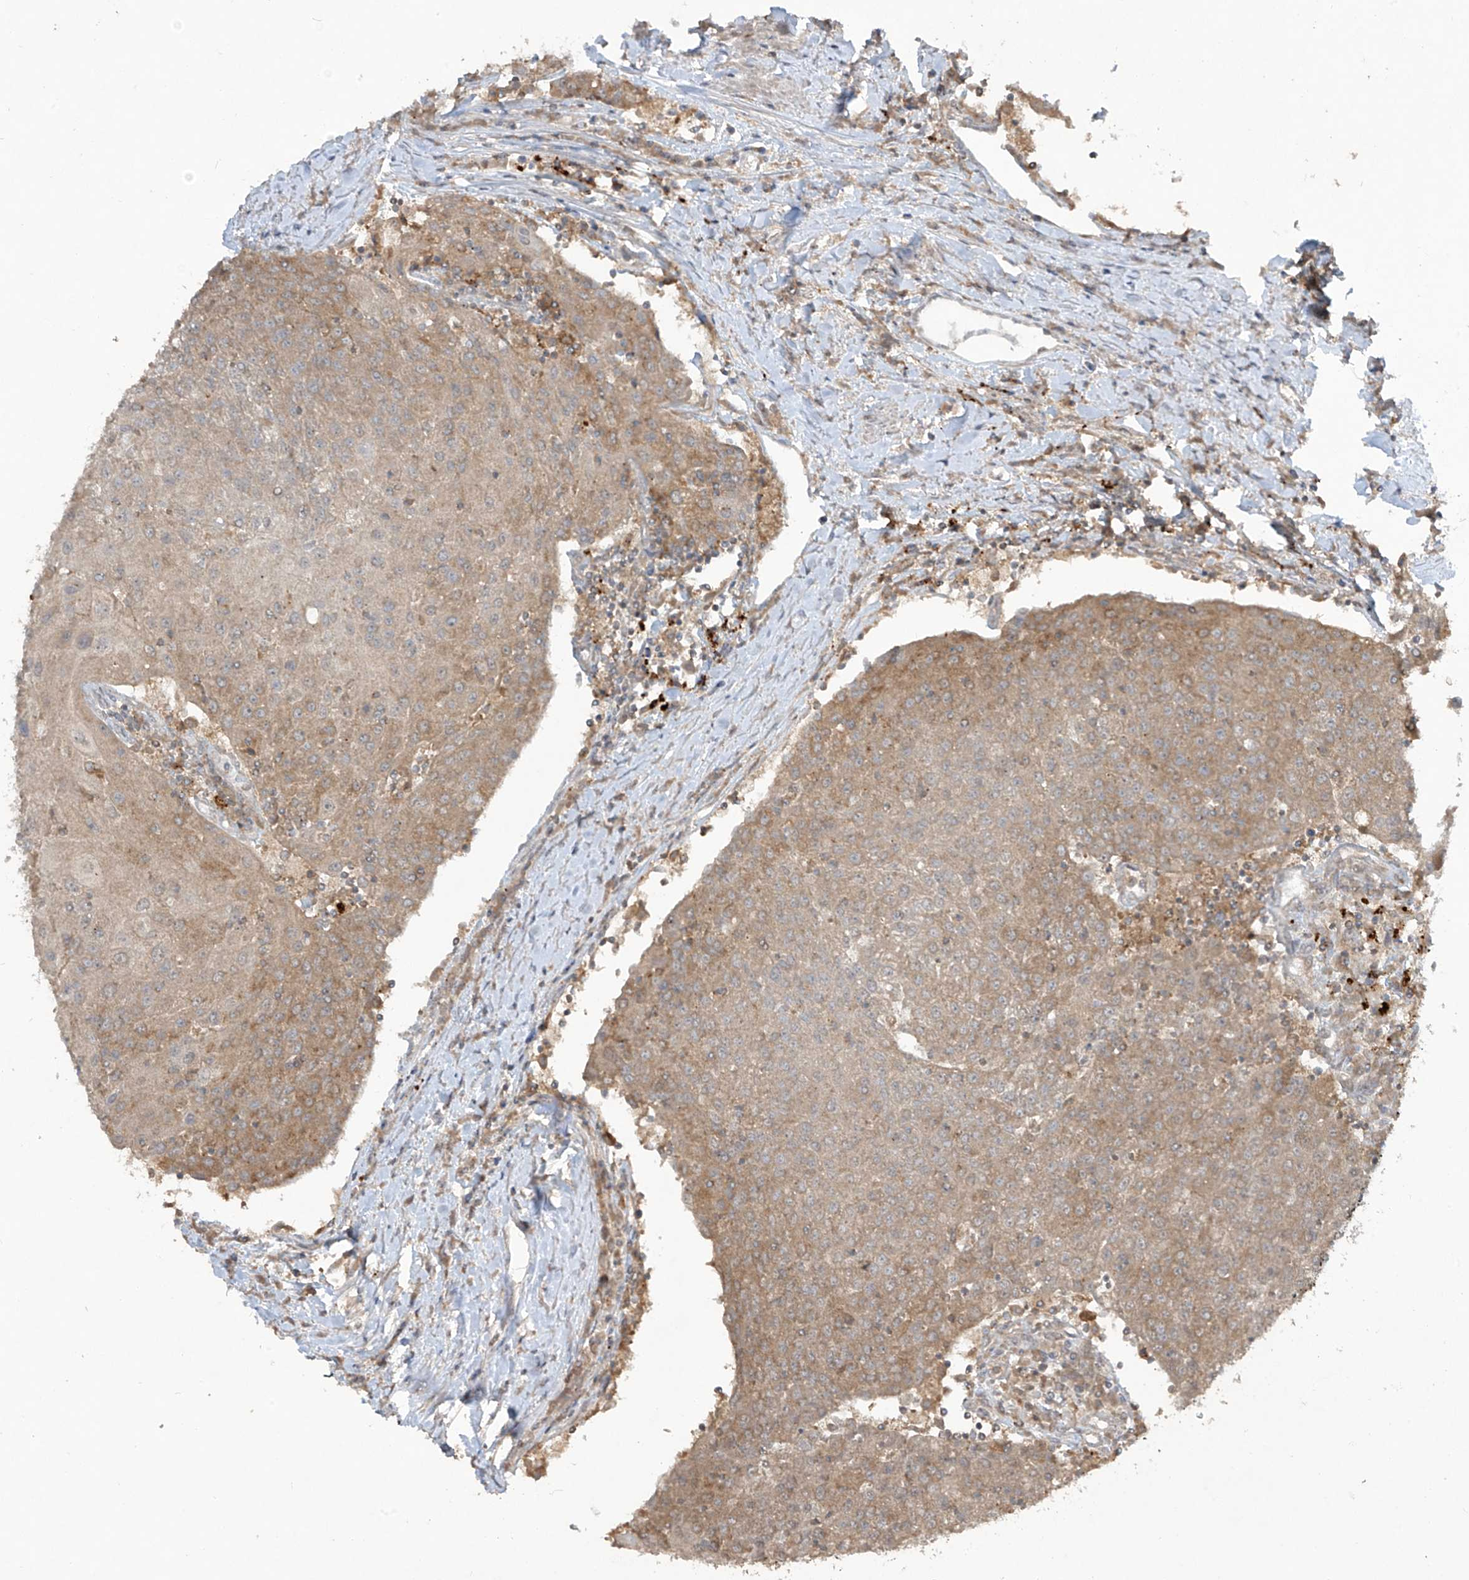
{"staining": {"intensity": "moderate", "quantity": ">75%", "location": "cytoplasmic/membranous"}, "tissue": "urothelial cancer", "cell_type": "Tumor cells", "image_type": "cancer", "snomed": [{"axis": "morphology", "description": "Urothelial carcinoma, High grade"}, {"axis": "topography", "description": "Urinary bladder"}], "caption": "An image of human urothelial cancer stained for a protein demonstrates moderate cytoplasmic/membranous brown staining in tumor cells. (DAB IHC with brightfield microscopy, high magnification).", "gene": "LDAH", "patient": {"sex": "female", "age": 85}}